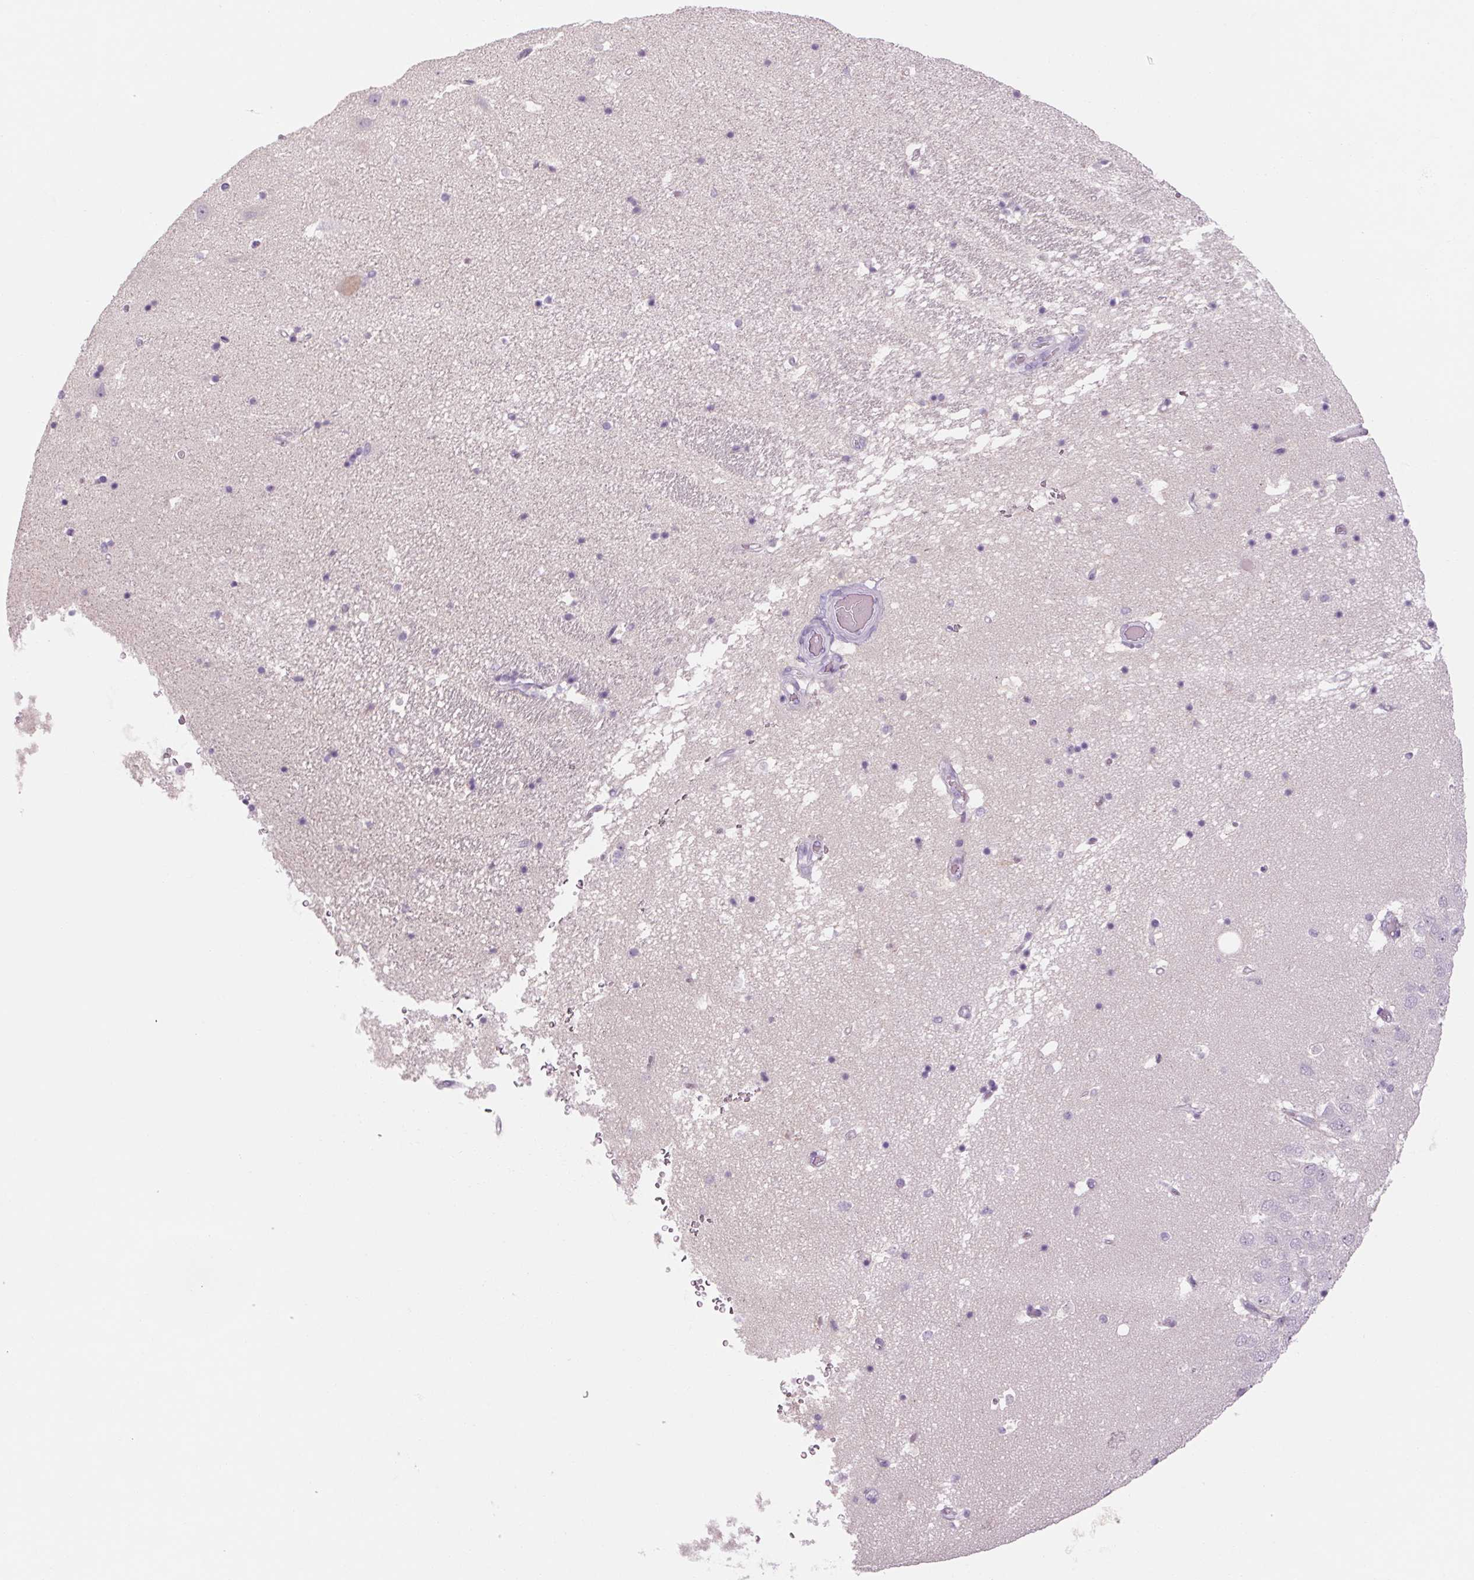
{"staining": {"intensity": "negative", "quantity": "none", "location": "none"}, "tissue": "hippocampus", "cell_type": "Glial cells", "image_type": "normal", "snomed": [{"axis": "morphology", "description": "Normal tissue, NOS"}, {"axis": "topography", "description": "Hippocampus"}], "caption": "This is an immunohistochemistry (IHC) photomicrograph of benign human hippocampus. There is no positivity in glial cells.", "gene": "RPTN", "patient": {"sex": "male", "age": 58}}